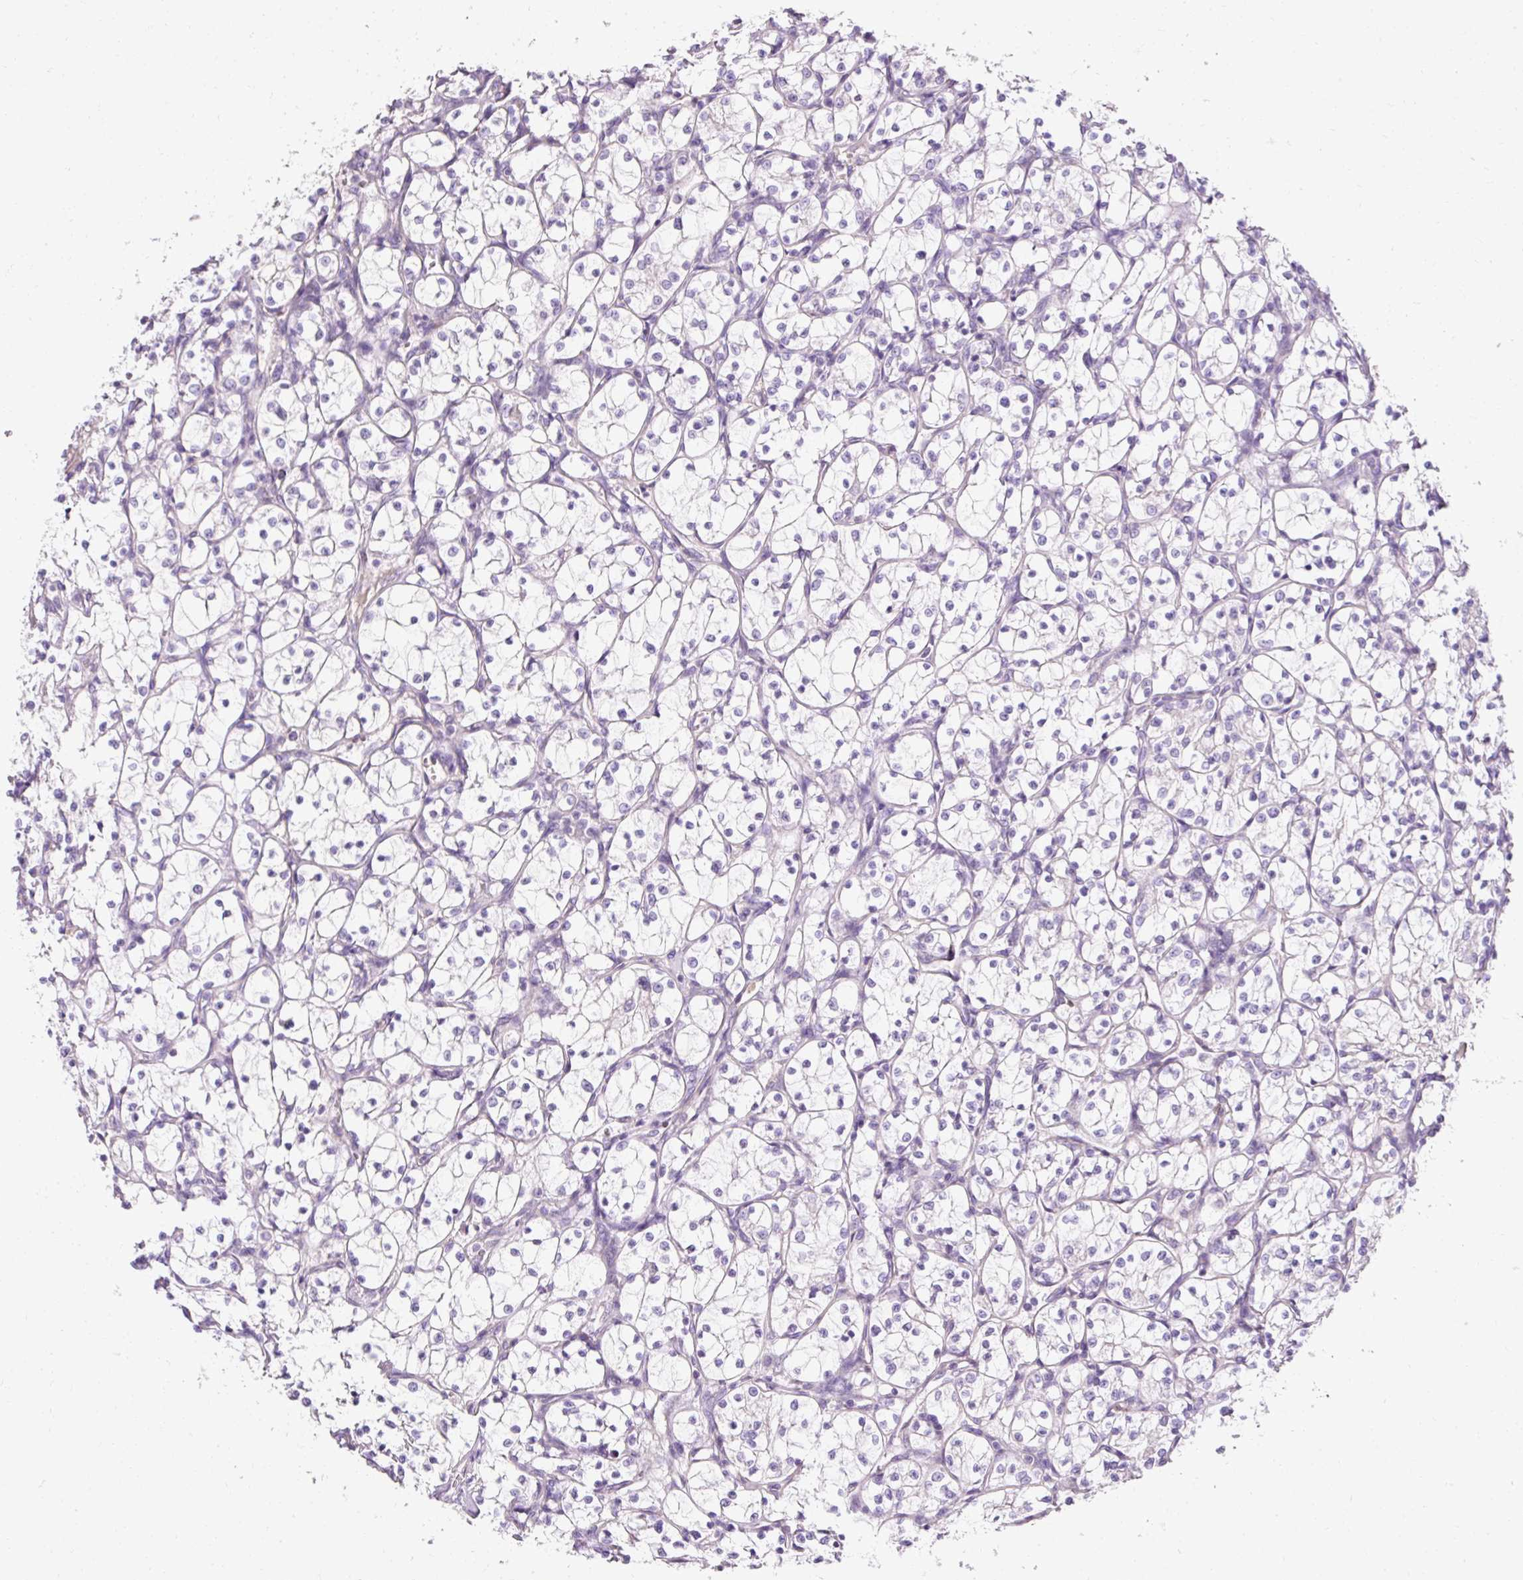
{"staining": {"intensity": "negative", "quantity": "none", "location": "none"}, "tissue": "renal cancer", "cell_type": "Tumor cells", "image_type": "cancer", "snomed": [{"axis": "morphology", "description": "Adenocarcinoma, NOS"}, {"axis": "topography", "description": "Kidney"}], "caption": "High magnification brightfield microscopy of renal cancer (adenocarcinoma) stained with DAB (3,3'-diaminobenzidine) (brown) and counterstained with hematoxylin (blue): tumor cells show no significant staining.", "gene": "ZNF610", "patient": {"sex": "female", "age": 69}}